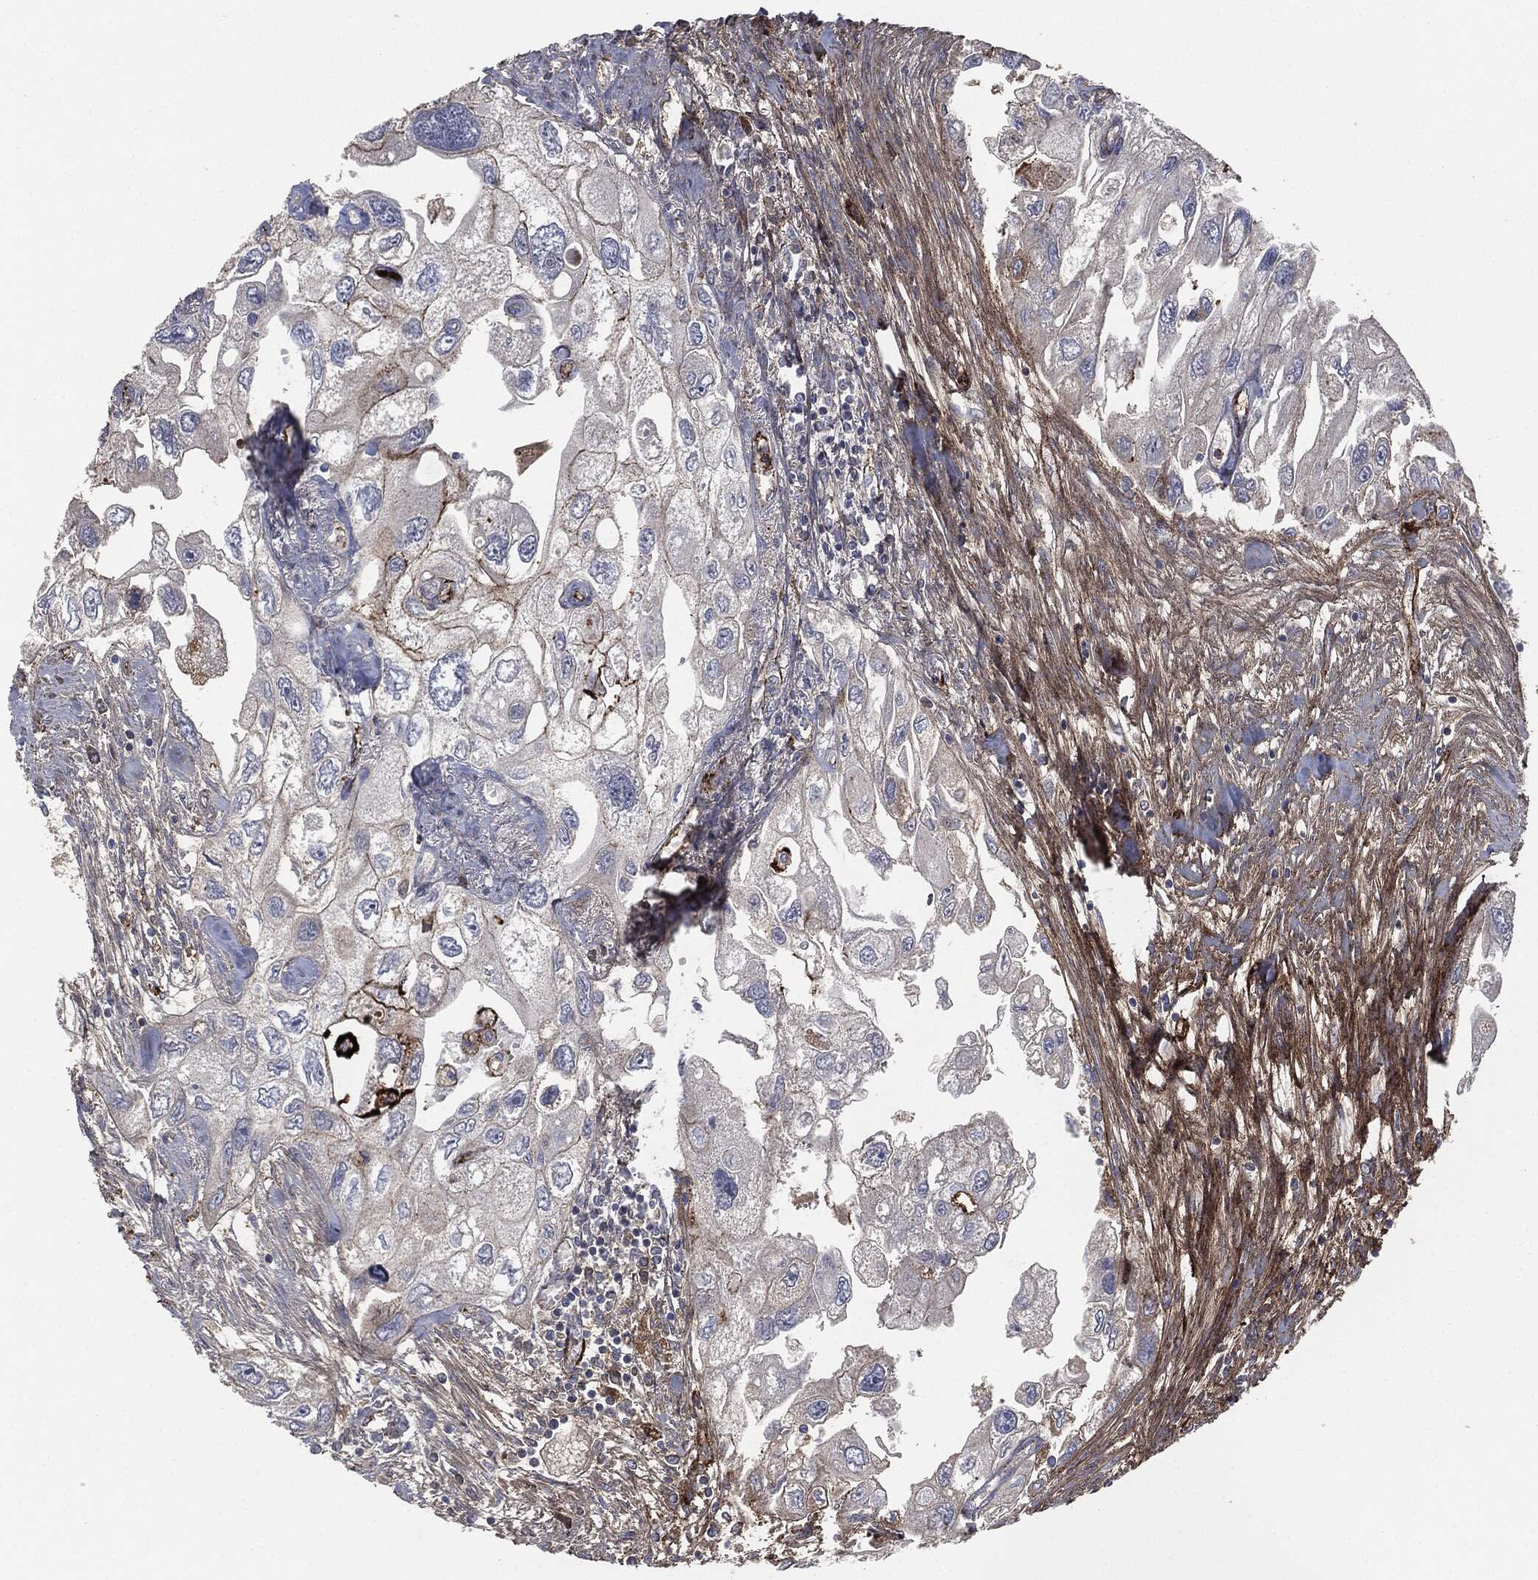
{"staining": {"intensity": "negative", "quantity": "none", "location": "none"}, "tissue": "urothelial cancer", "cell_type": "Tumor cells", "image_type": "cancer", "snomed": [{"axis": "morphology", "description": "Urothelial carcinoma, High grade"}, {"axis": "topography", "description": "Urinary bladder"}], "caption": "Histopathology image shows no significant protein staining in tumor cells of urothelial cancer.", "gene": "APOB", "patient": {"sex": "male", "age": 59}}